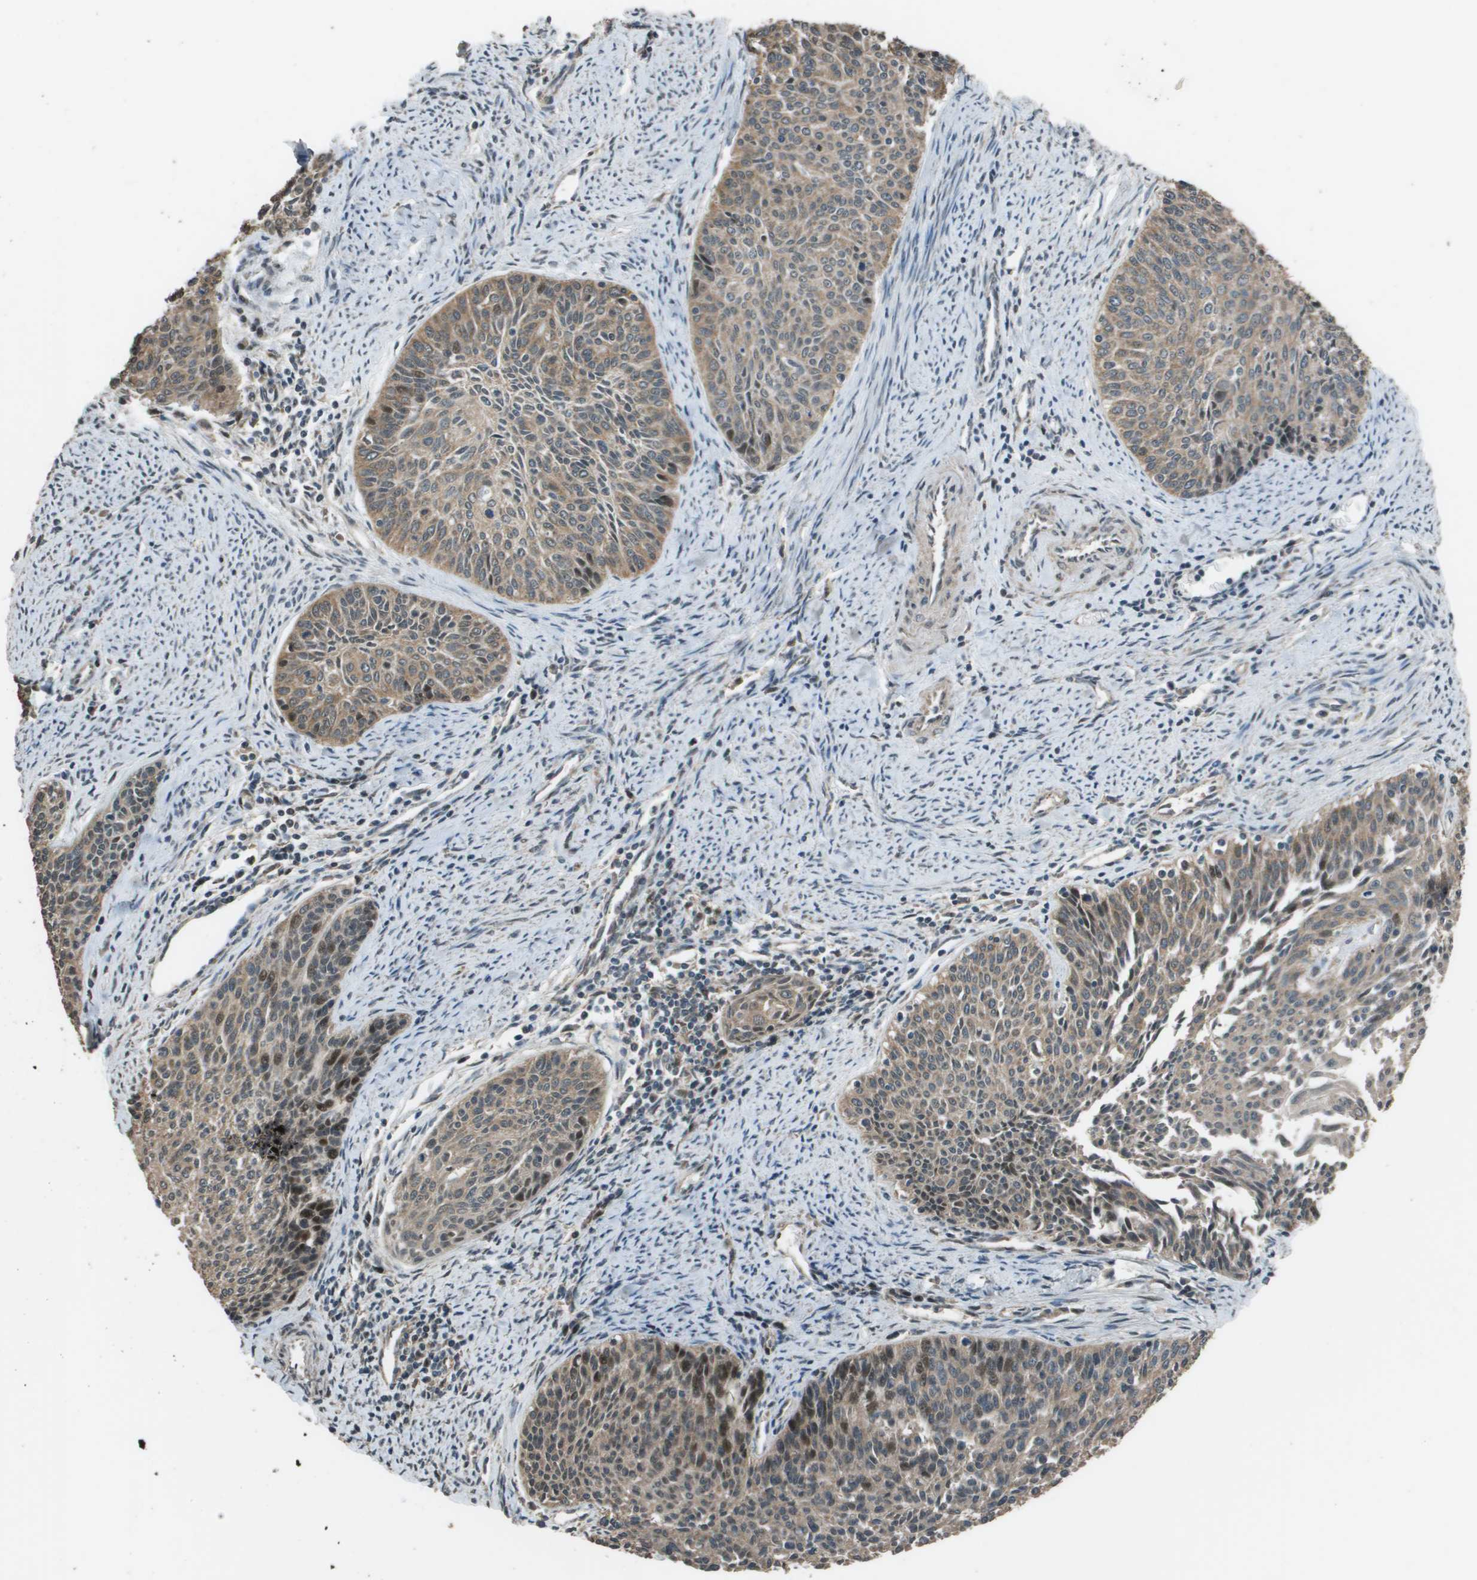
{"staining": {"intensity": "moderate", "quantity": ">75%", "location": "cytoplasmic/membranous,nuclear"}, "tissue": "cervical cancer", "cell_type": "Tumor cells", "image_type": "cancer", "snomed": [{"axis": "morphology", "description": "Squamous cell carcinoma, NOS"}, {"axis": "topography", "description": "Cervix"}], "caption": "Immunohistochemistry (IHC) (DAB (3,3'-diaminobenzidine)) staining of human squamous cell carcinoma (cervical) exhibits moderate cytoplasmic/membranous and nuclear protein positivity in about >75% of tumor cells.", "gene": "FIG4", "patient": {"sex": "female", "age": 55}}